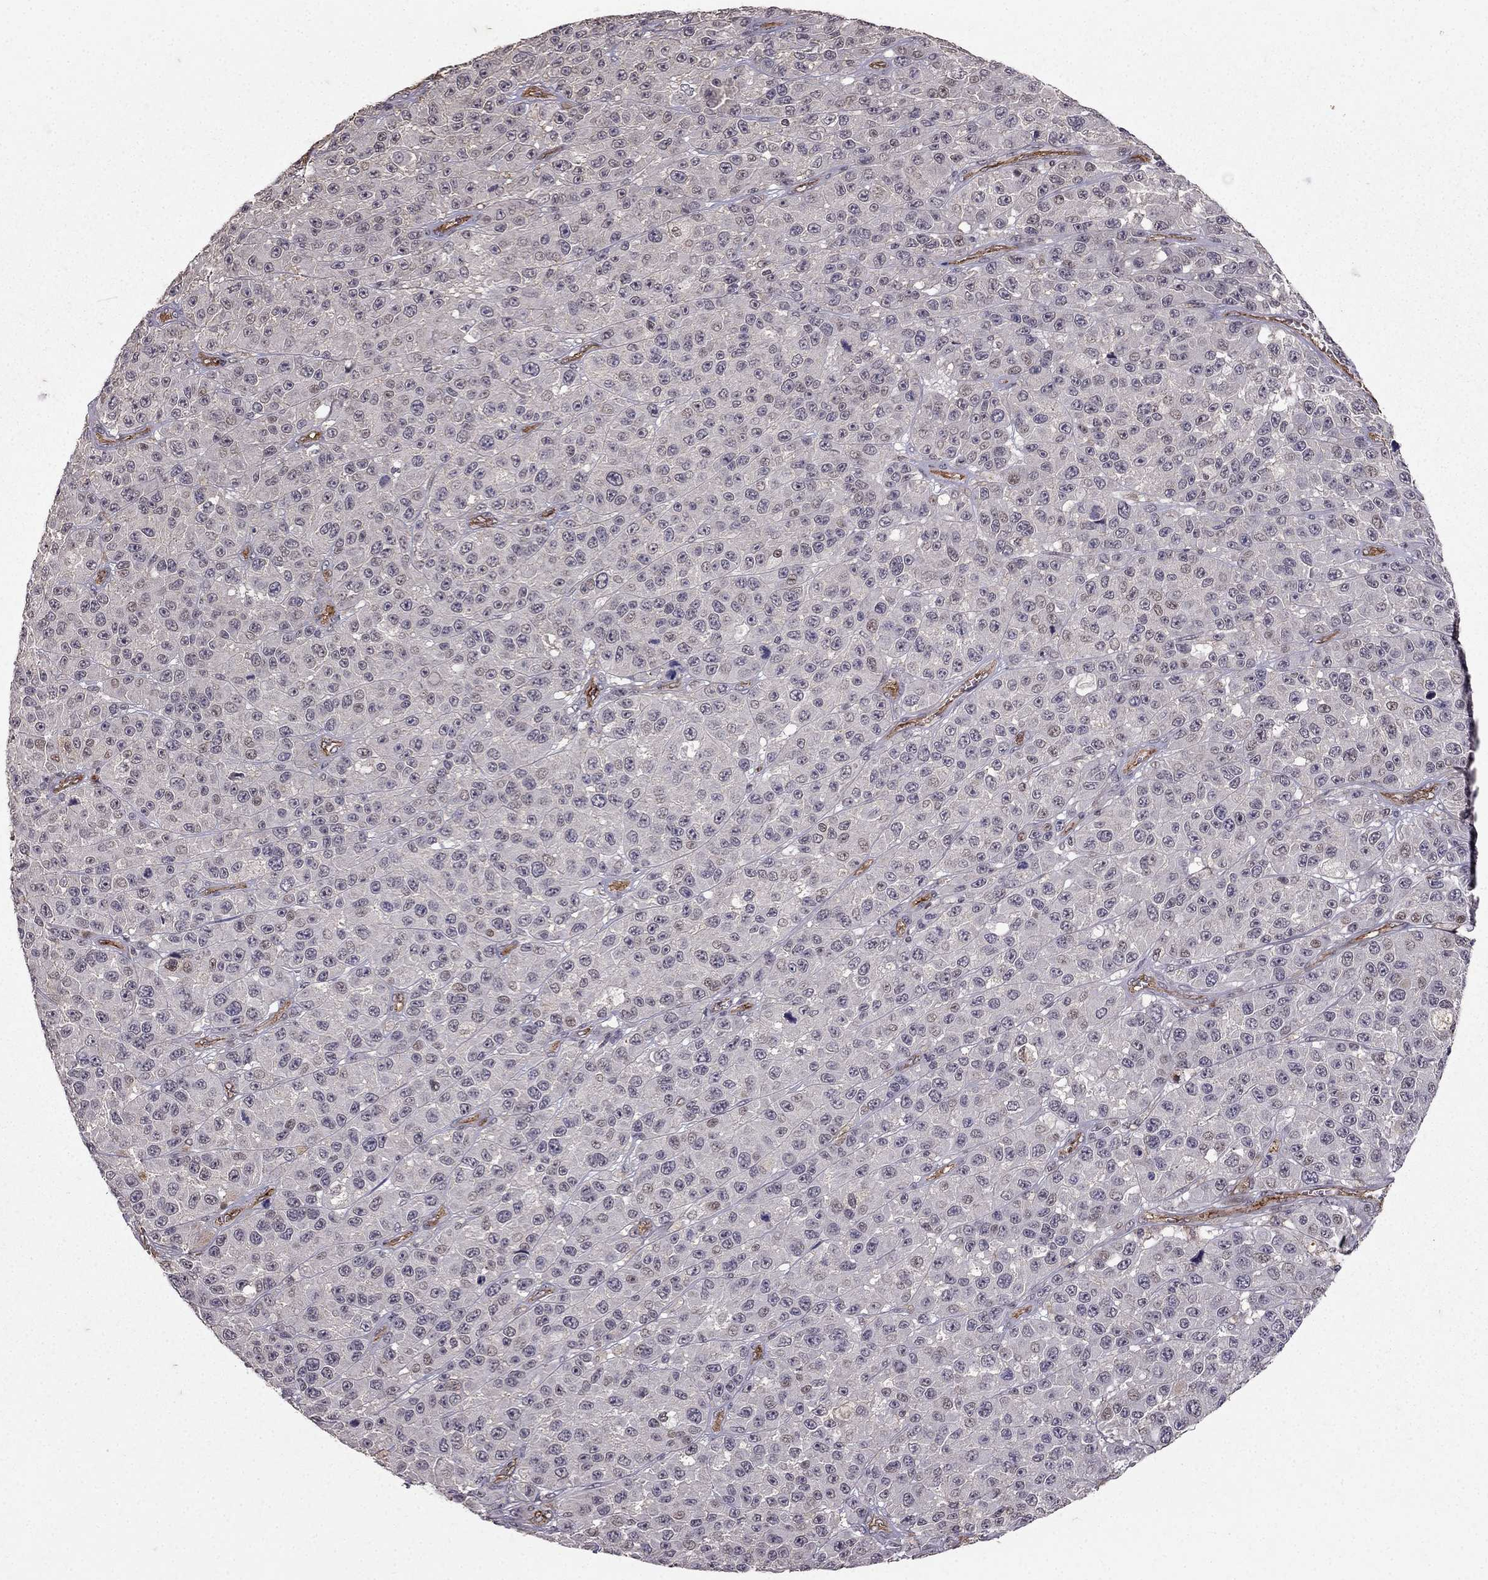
{"staining": {"intensity": "negative", "quantity": "none", "location": "none"}, "tissue": "melanoma", "cell_type": "Tumor cells", "image_type": "cancer", "snomed": [{"axis": "morphology", "description": "Malignant melanoma, NOS"}, {"axis": "topography", "description": "Skin"}], "caption": "Melanoma was stained to show a protein in brown. There is no significant staining in tumor cells.", "gene": "RASIP1", "patient": {"sex": "female", "age": 58}}